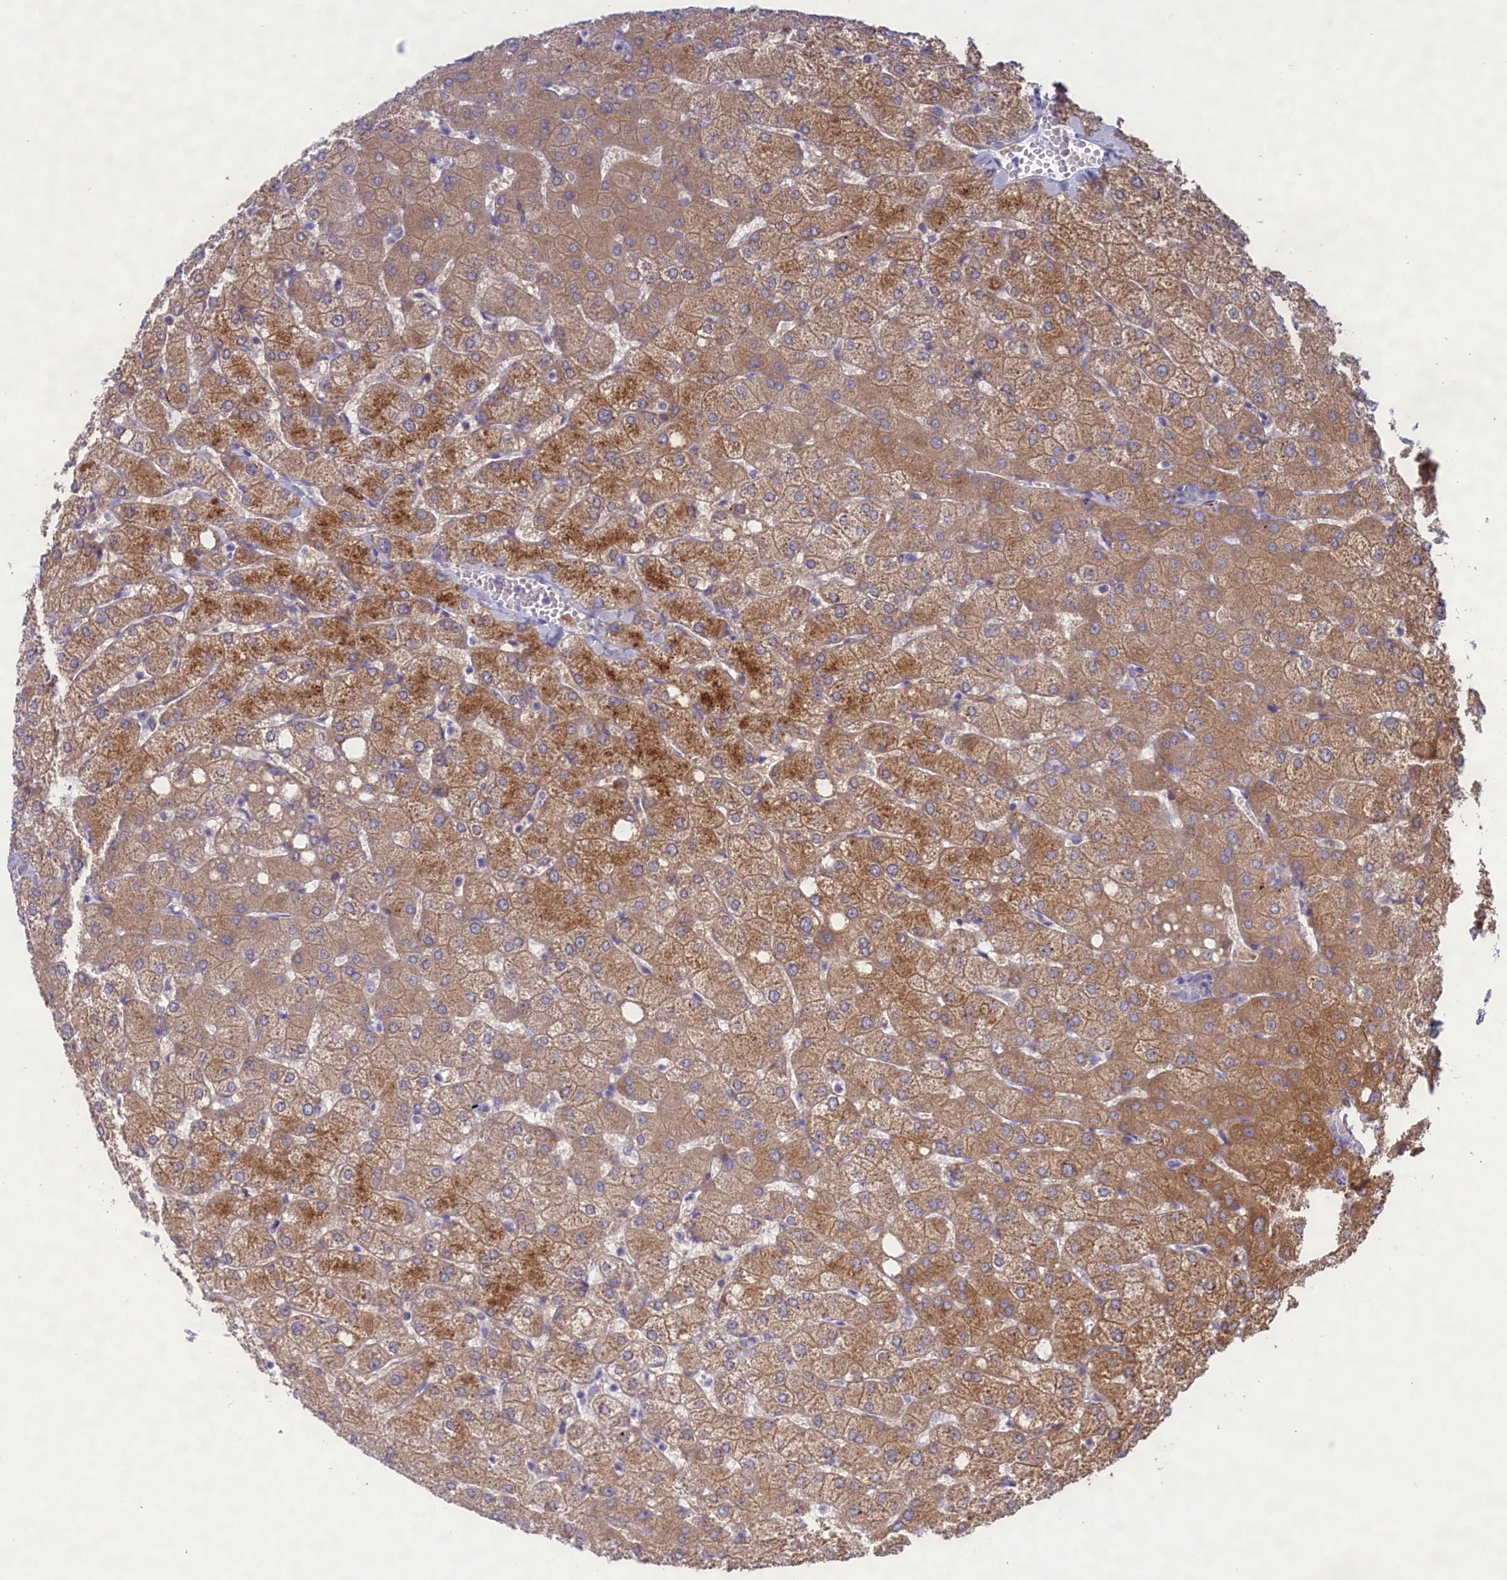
{"staining": {"intensity": "negative", "quantity": "none", "location": "none"}, "tissue": "liver", "cell_type": "Cholangiocytes", "image_type": "normal", "snomed": [{"axis": "morphology", "description": "Normal tissue, NOS"}, {"axis": "topography", "description": "Liver"}], "caption": "This histopathology image is of benign liver stained with IHC to label a protein in brown with the nuclei are counter-stained blue. There is no positivity in cholangiocytes.", "gene": "MPV17L2", "patient": {"sex": "female", "age": 54}}